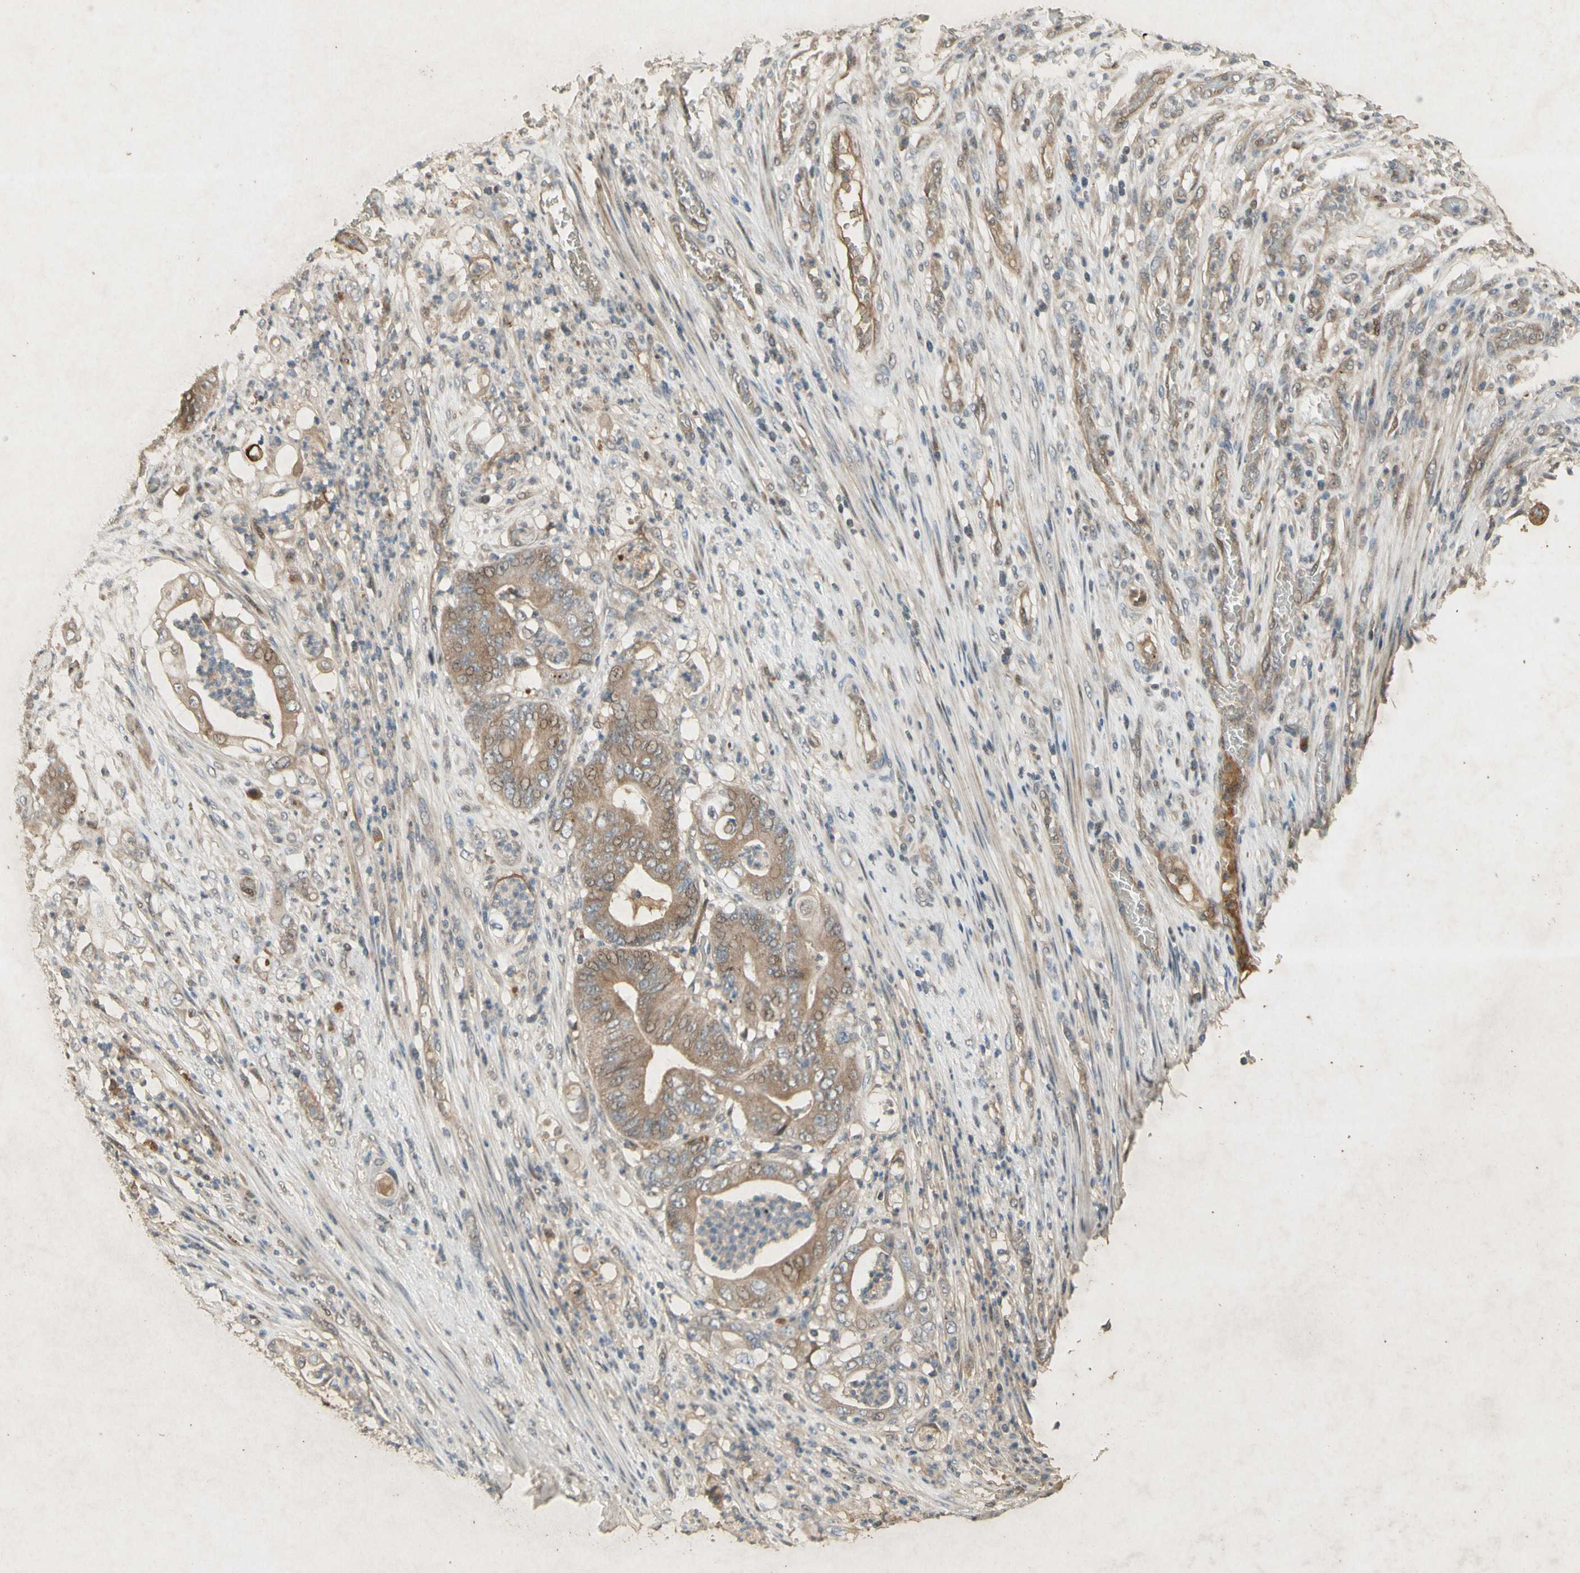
{"staining": {"intensity": "weak", "quantity": ">75%", "location": "cytoplasmic/membranous"}, "tissue": "stomach cancer", "cell_type": "Tumor cells", "image_type": "cancer", "snomed": [{"axis": "morphology", "description": "Adenocarcinoma, NOS"}, {"axis": "topography", "description": "Stomach"}], "caption": "An IHC image of neoplastic tissue is shown. Protein staining in brown shows weak cytoplasmic/membranous positivity in stomach cancer (adenocarcinoma) within tumor cells. The staining is performed using DAB brown chromogen to label protein expression. The nuclei are counter-stained blue using hematoxylin.", "gene": "NRG4", "patient": {"sex": "female", "age": 73}}